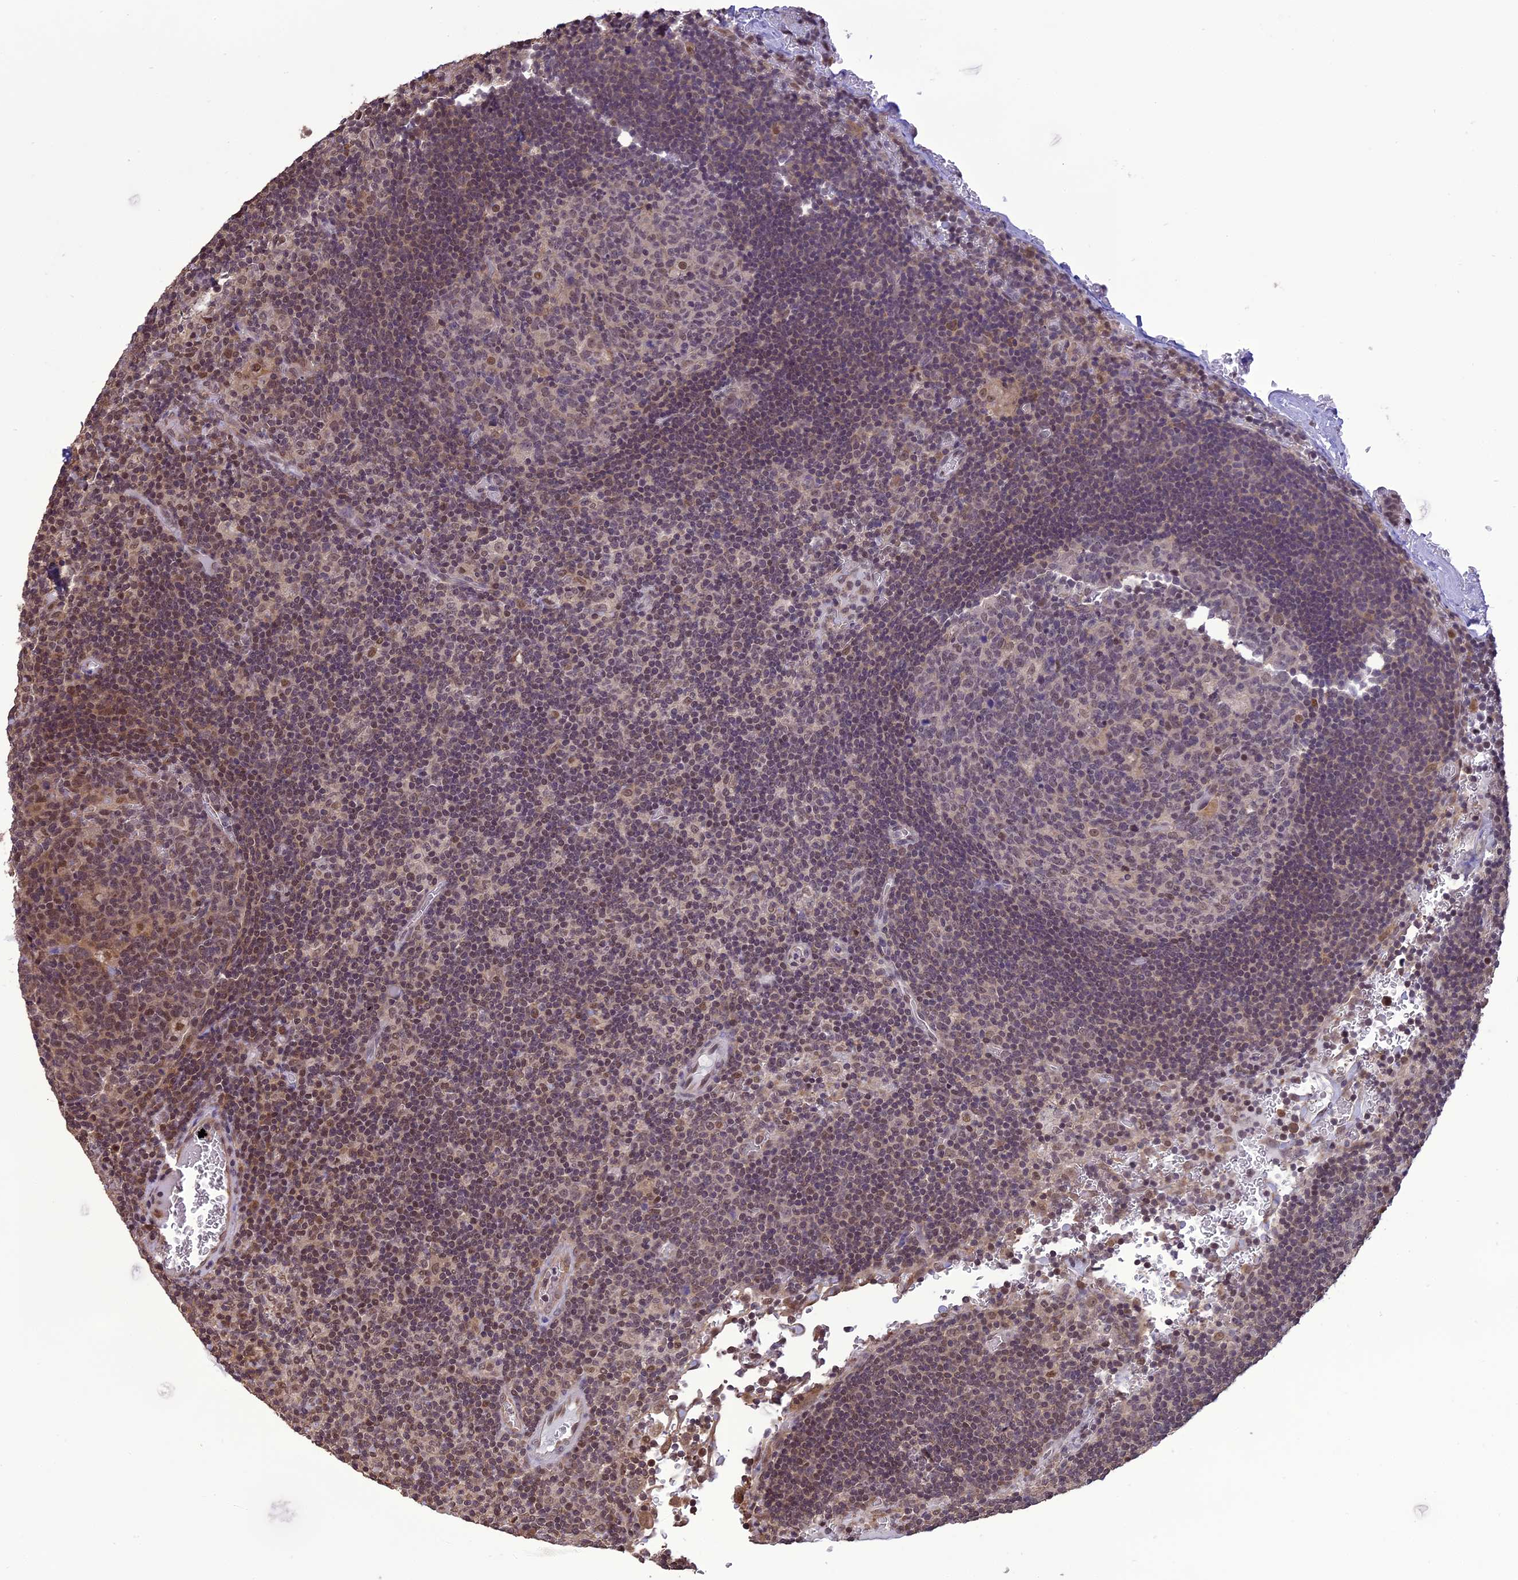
{"staining": {"intensity": "moderate", "quantity": "<25%", "location": "nuclear"}, "tissue": "lymph node", "cell_type": "Germinal center cells", "image_type": "normal", "snomed": [{"axis": "morphology", "description": "Normal tissue, NOS"}, {"axis": "topography", "description": "Lymph node"}], "caption": "The image demonstrates staining of benign lymph node, revealing moderate nuclear protein positivity (brown color) within germinal center cells.", "gene": "TIGD7", "patient": {"sex": "female", "age": 73}}